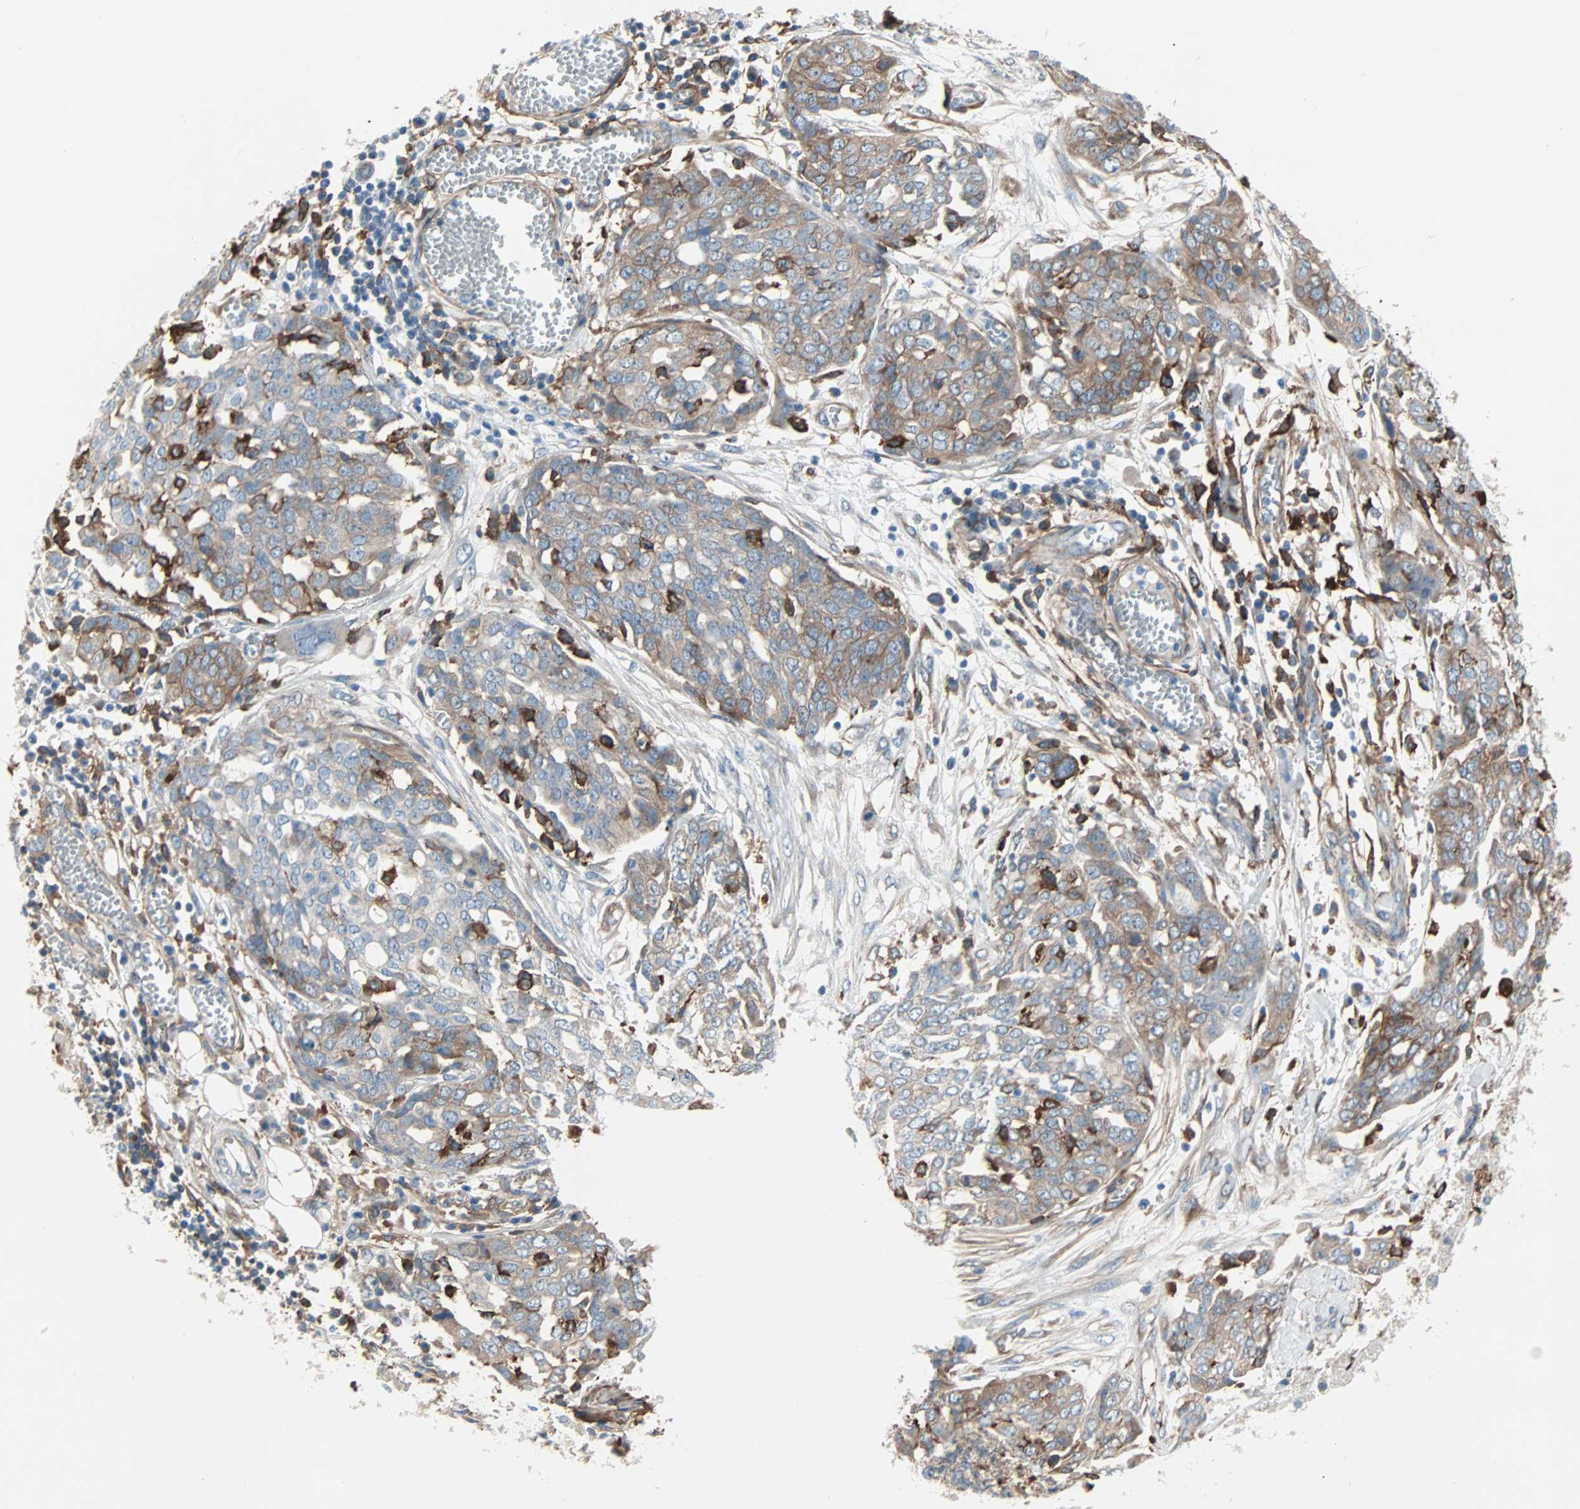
{"staining": {"intensity": "moderate", "quantity": ">75%", "location": "cytoplasmic/membranous"}, "tissue": "ovarian cancer", "cell_type": "Tumor cells", "image_type": "cancer", "snomed": [{"axis": "morphology", "description": "Cystadenocarcinoma, serous, NOS"}, {"axis": "topography", "description": "Soft tissue"}, {"axis": "topography", "description": "Ovary"}], "caption": "An image of human ovarian cancer stained for a protein reveals moderate cytoplasmic/membranous brown staining in tumor cells.", "gene": "EPB41L2", "patient": {"sex": "female", "age": 57}}